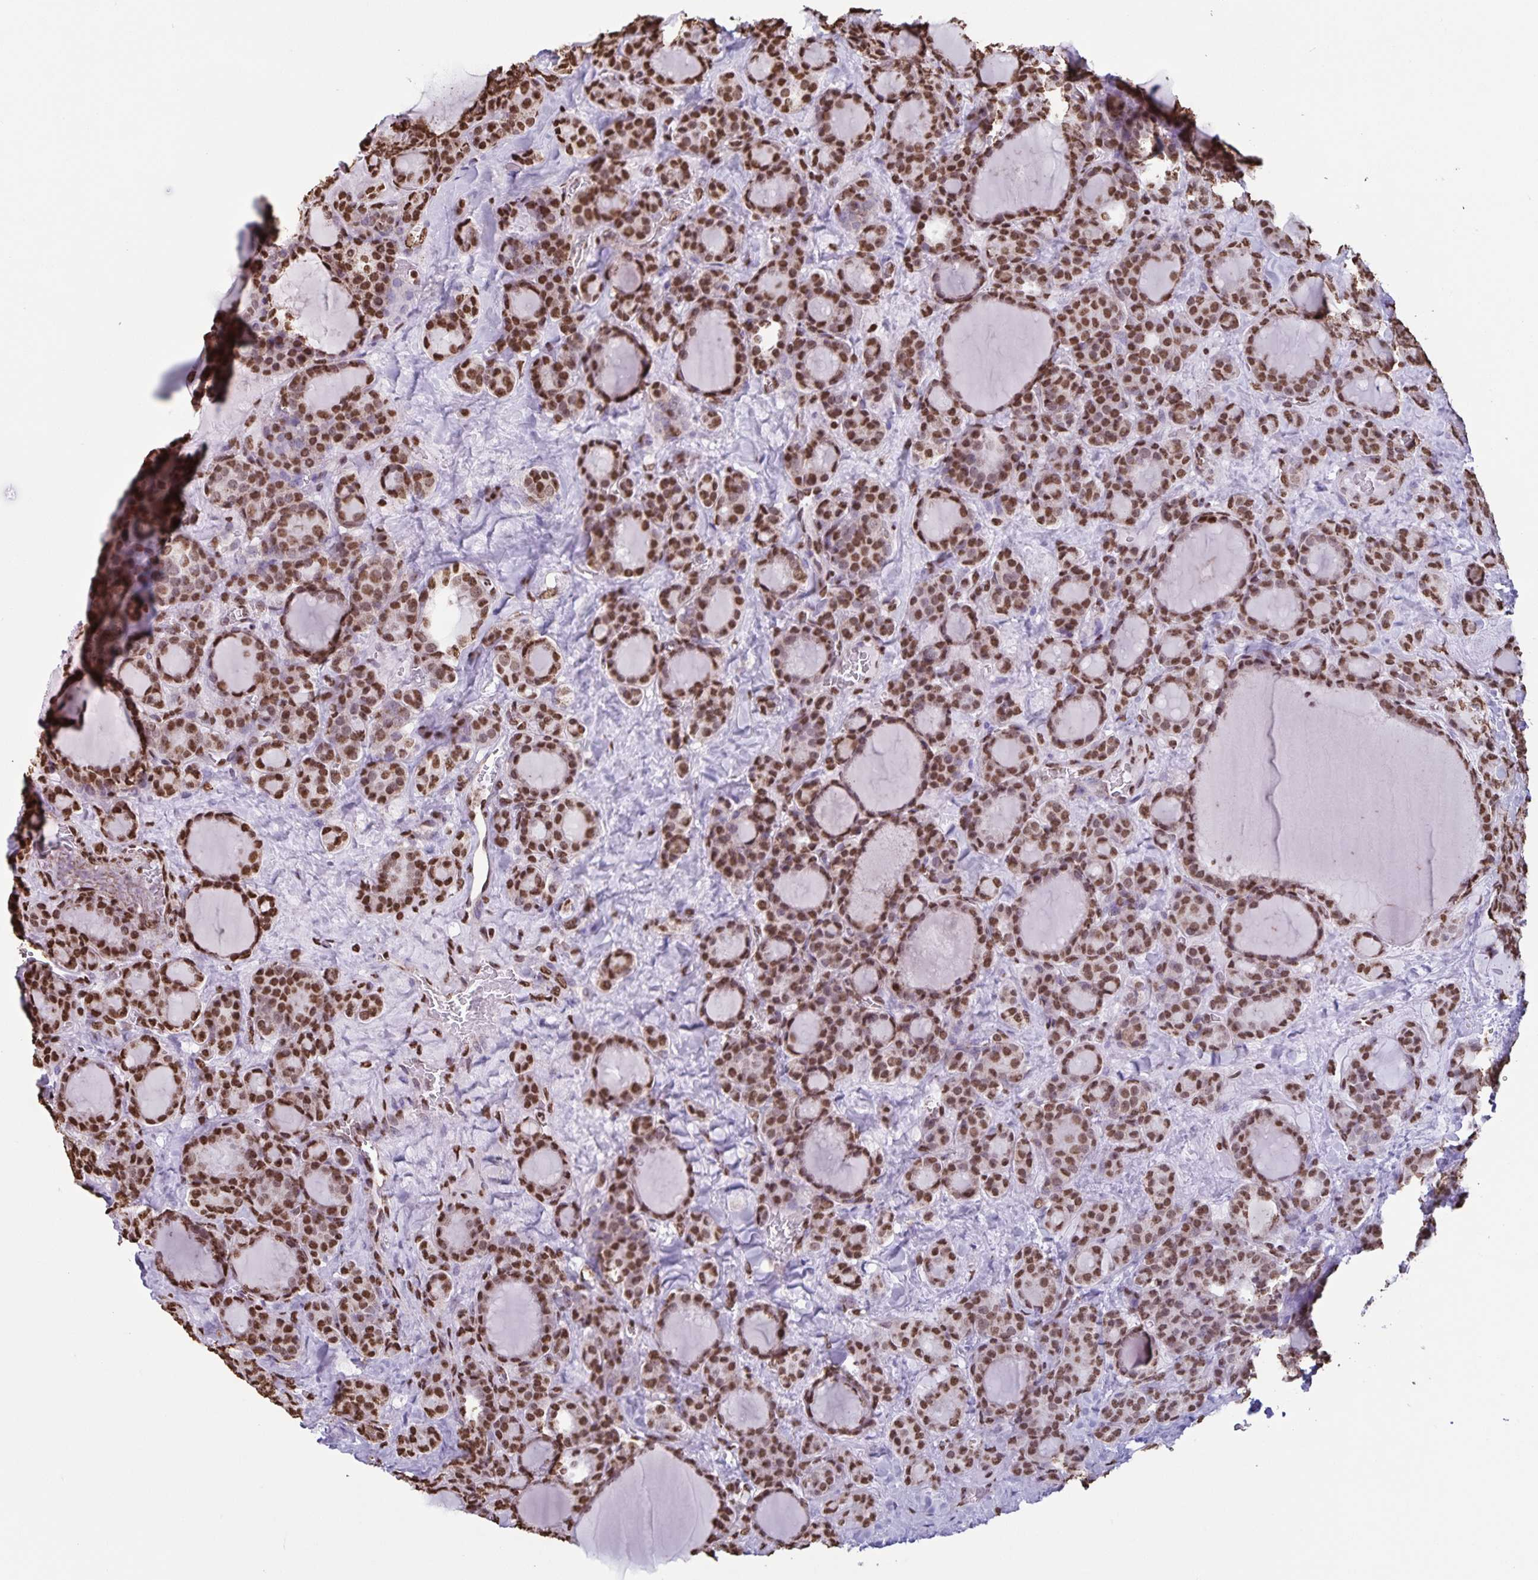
{"staining": {"intensity": "moderate", "quantity": ">75%", "location": "nuclear"}, "tissue": "thyroid cancer", "cell_type": "Tumor cells", "image_type": "cancer", "snomed": [{"axis": "morphology", "description": "Normal tissue, NOS"}, {"axis": "morphology", "description": "Follicular adenoma carcinoma, NOS"}, {"axis": "topography", "description": "Thyroid gland"}], "caption": "Approximately >75% of tumor cells in human thyroid follicular adenoma carcinoma display moderate nuclear protein positivity as visualized by brown immunohistochemical staining.", "gene": "DUT", "patient": {"sex": "female", "age": 31}}